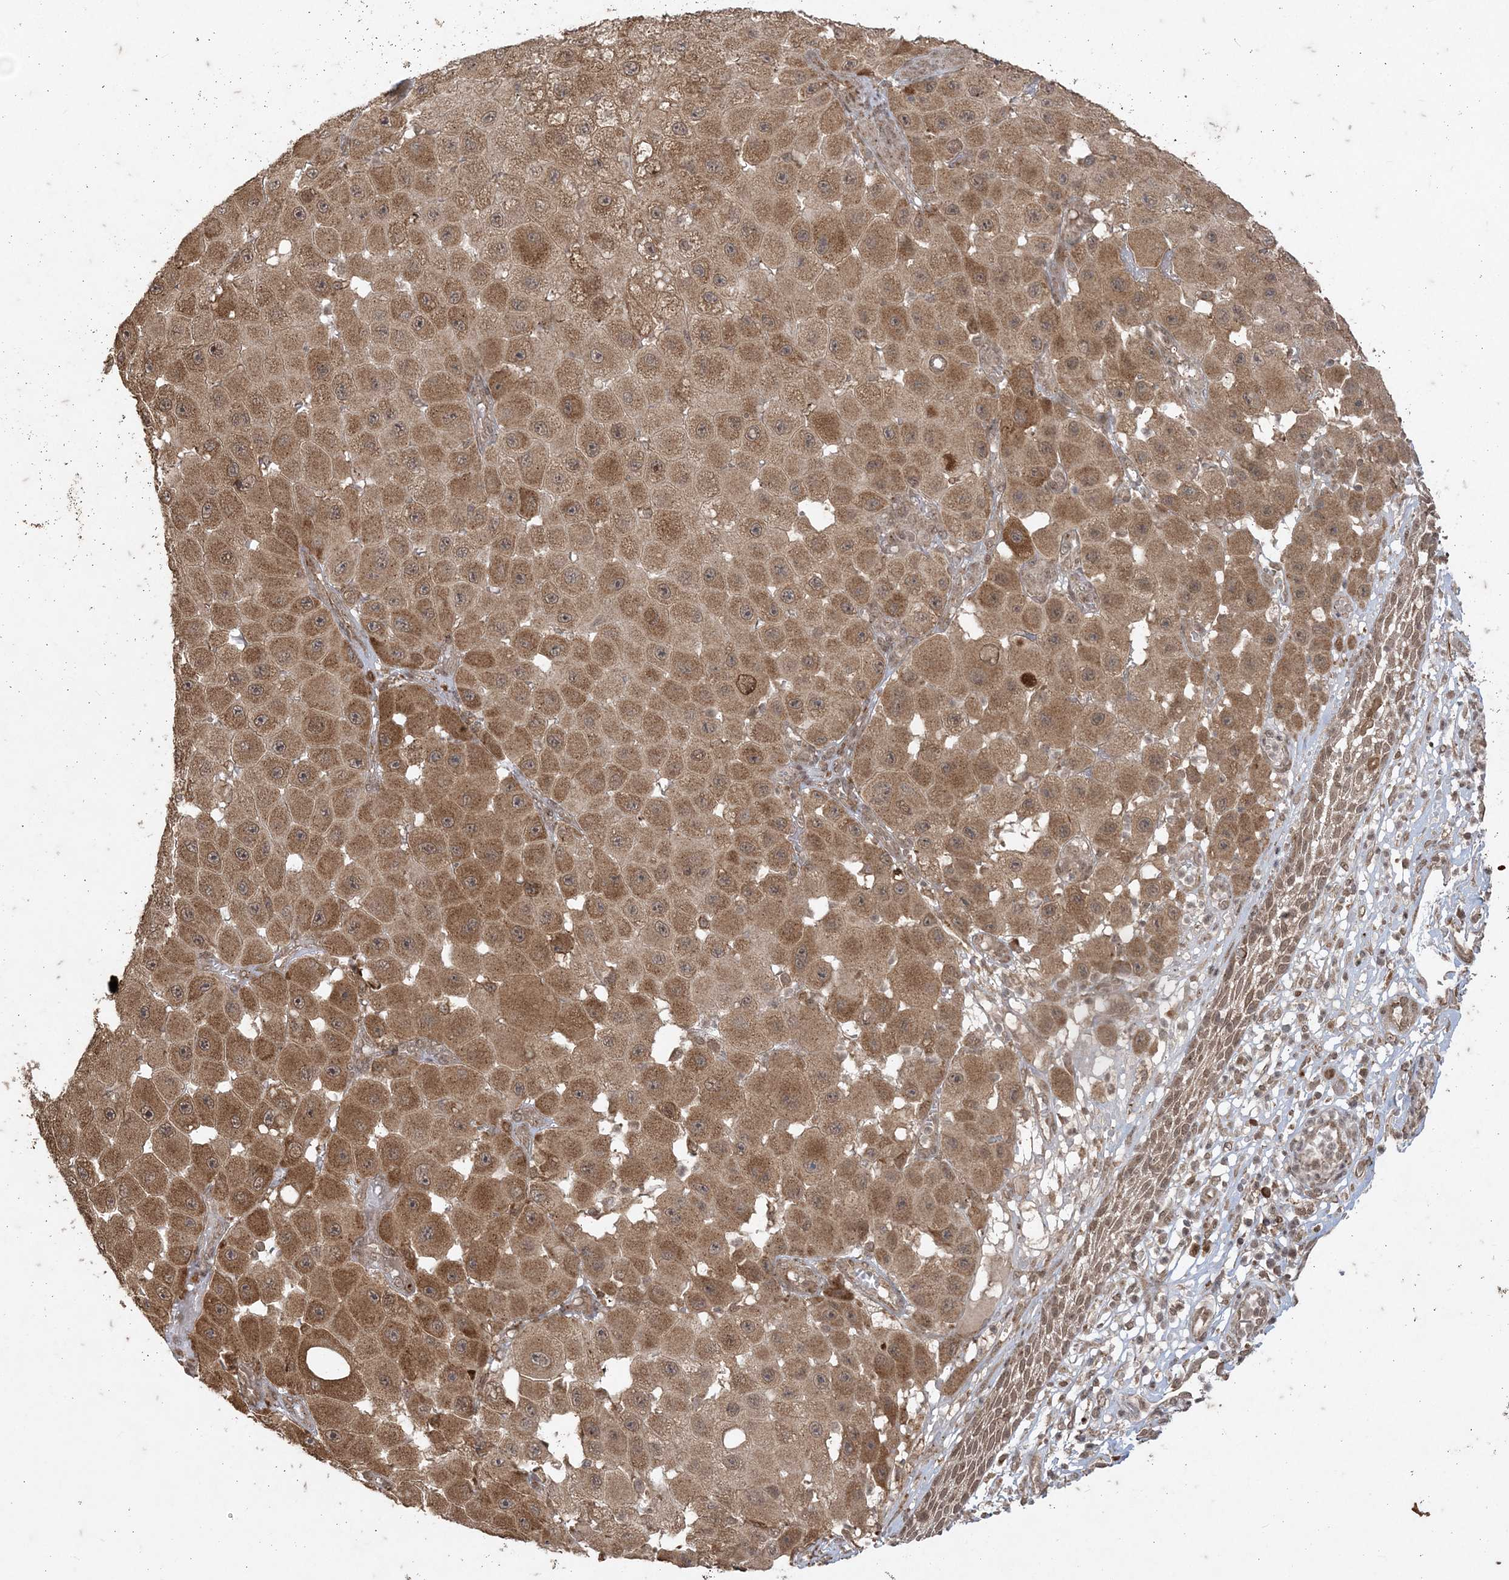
{"staining": {"intensity": "moderate", "quantity": ">75%", "location": "cytoplasmic/membranous"}, "tissue": "melanoma", "cell_type": "Tumor cells", "image_type": "cancer", "snomed": [{"axis": "morphology", "description": "Malignant melanoma, NOS"}, {"axis": "topography", "description": "Skin"}], "caption": "High-magnification brightfield microscopy of melanoma stained with DAB (brown) and counterstained with hematoxylin (blue). tumor cells exhibit moderate cytoplasmic/membranous staining is seen in approximately>75% of cells.", "gene": "RRAS", "patient": {"sex": "female", "age": 81}}